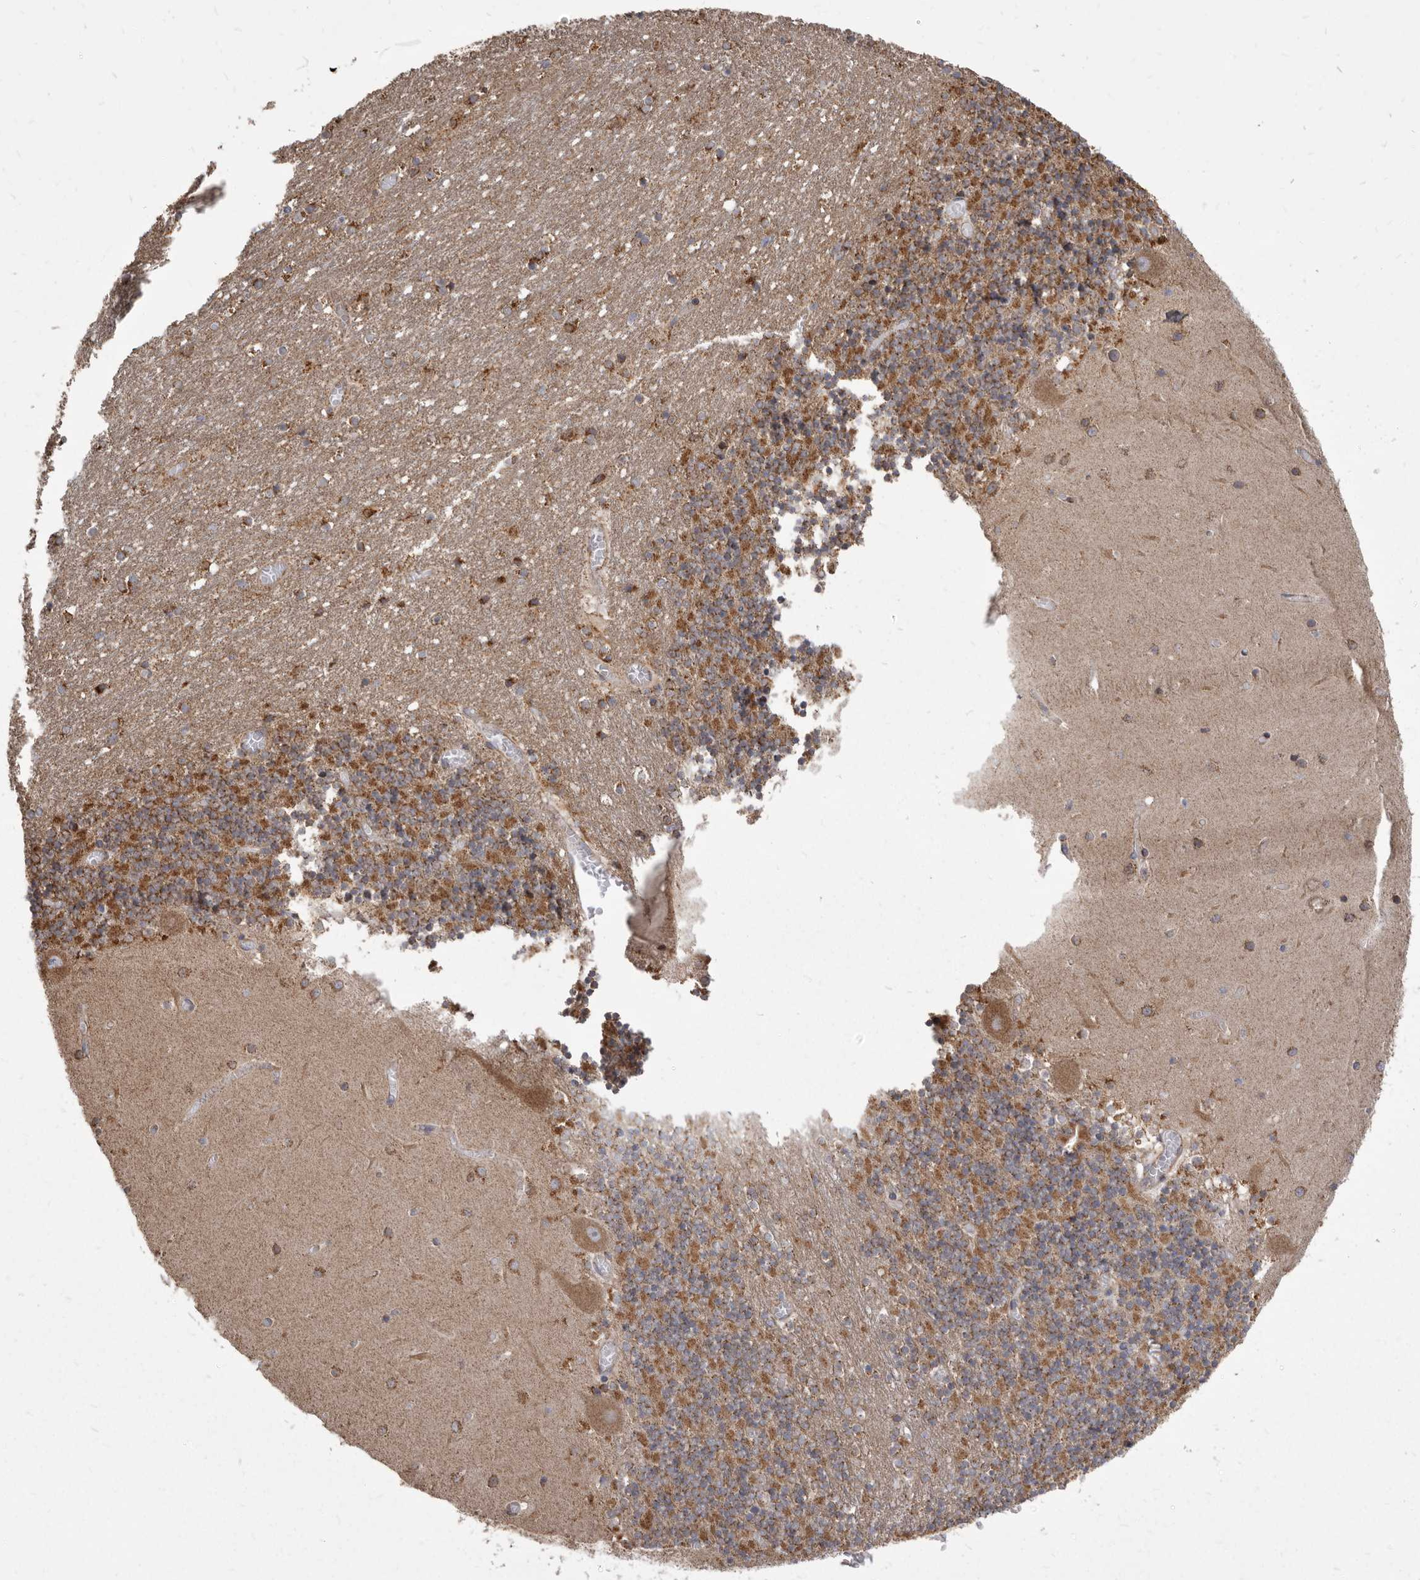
{"staining": {"intensity": "strong", "quantity": ">75%", "location": "cytoplasmic/membranous"}, "tissue": "cerebellum", "cell_type": "Cells in granular layer", "image_type": "normal", "snomed": [{"axis": "morphology", "description": "Normal tissue, NOS"}, {"axis": "topography", "description": "Cerebellum"}], "caption": "Protein positivity by immunohistochemistry (IHC) shows strong cytoplasmic/membranous positivity in approximately >75% of cells in granular layer in normal cerebellum.", "gene": "CDK5RAP3", "patient": {"sex": "female", "age": 28}}